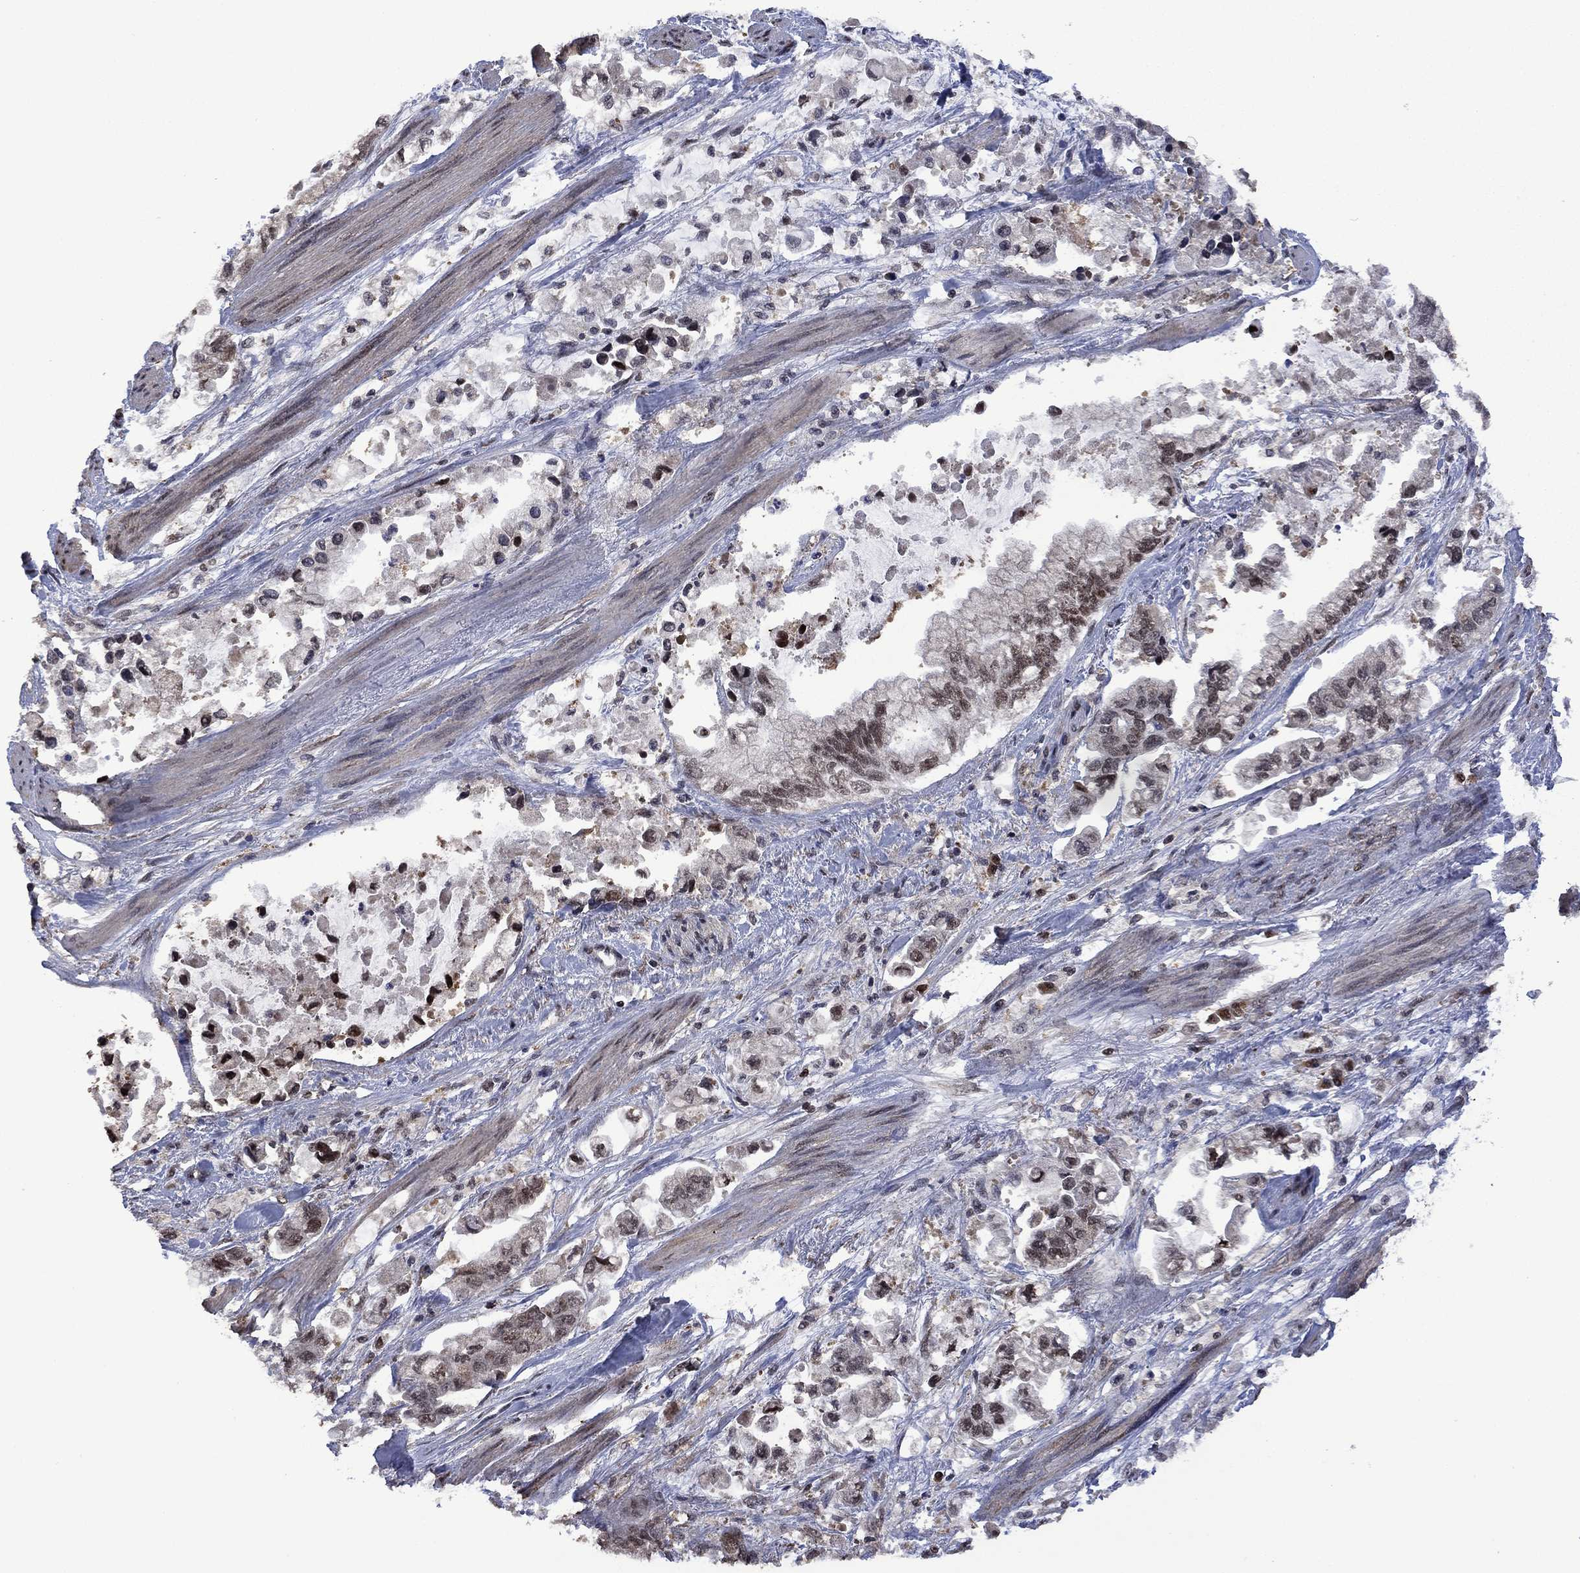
{"staining": {"intensity": "moderate", "quantity": "25%-75%", "location": "nuclear"}, "tissue": "stomach cancer", "cell_type": "Tumor cells", "image_type": "cancer", "snomed": [{"axis": "morphology", "description": "Normal tissue, NOS"}, {"axis": "morphology", "description": "Adenocarcinoma, NOS"}, {"axis": "topography", "description": "Stomach"}], "caption": "Moderate nuclear positivity for a protein is present in about 25%-75% of tumor cells of stomach cancer (adenocarcinoma) using immunohistochemistry.", "gene": "FBL", "patient": {"sex": "male", "age": 62}}